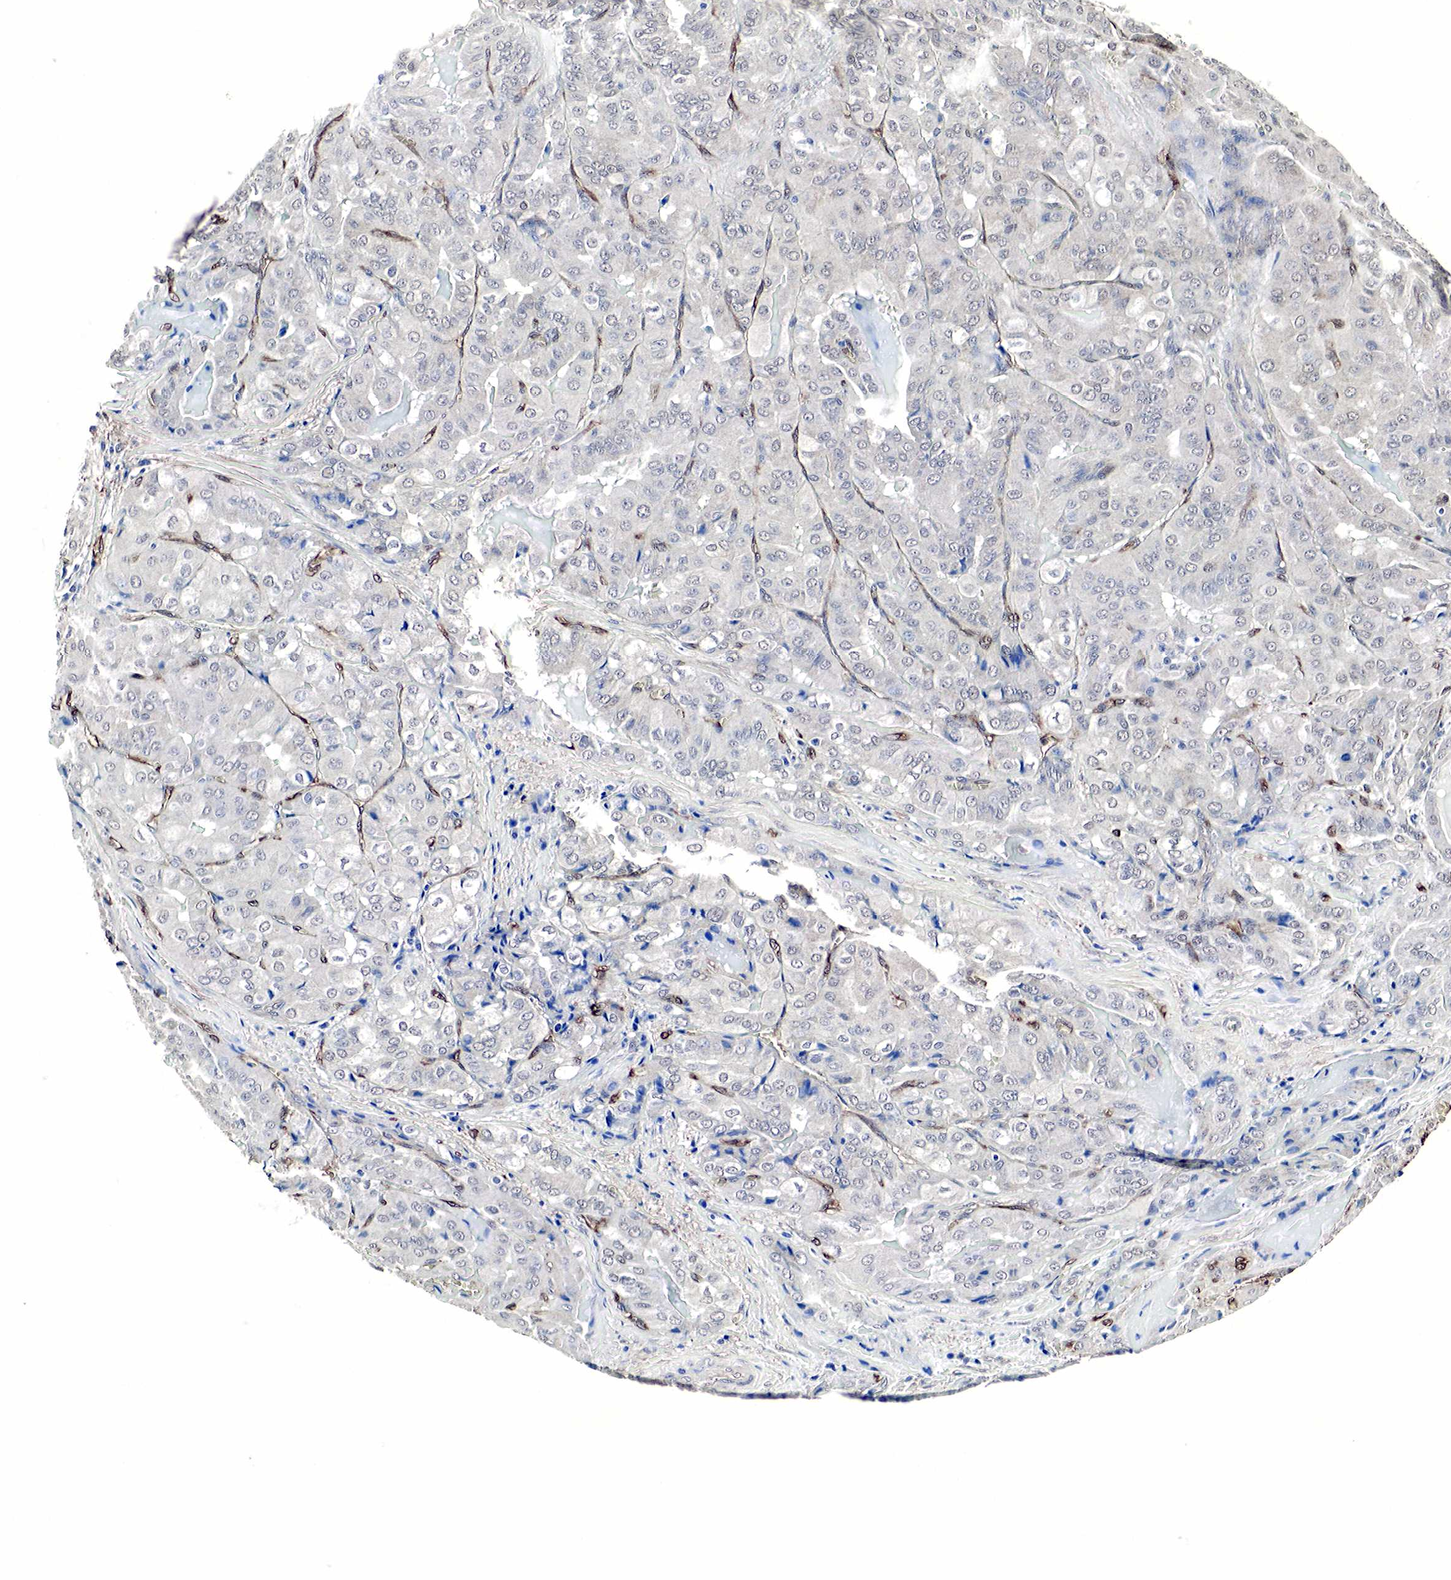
{"staining": {"intensity": "negative", "quantity": "none", "location": "none"}, "tissue": "thyroid cancer", "cell_type": "Tumor cells", "image_type": "cancer", "snomed": [{"axis": "morphology", "description": "Papillary adenocarcinoma, NOS"}, {"axis": "topography", "description": "Thyroid gland"}], "caption": "IHC photomicrograph of neoplastic tissue: thyroid cancer stained with DAB displays no significant protein staining in tumor cells.", "gene": "SPIN1", "patient": {"sex": "female", "age": 71}}